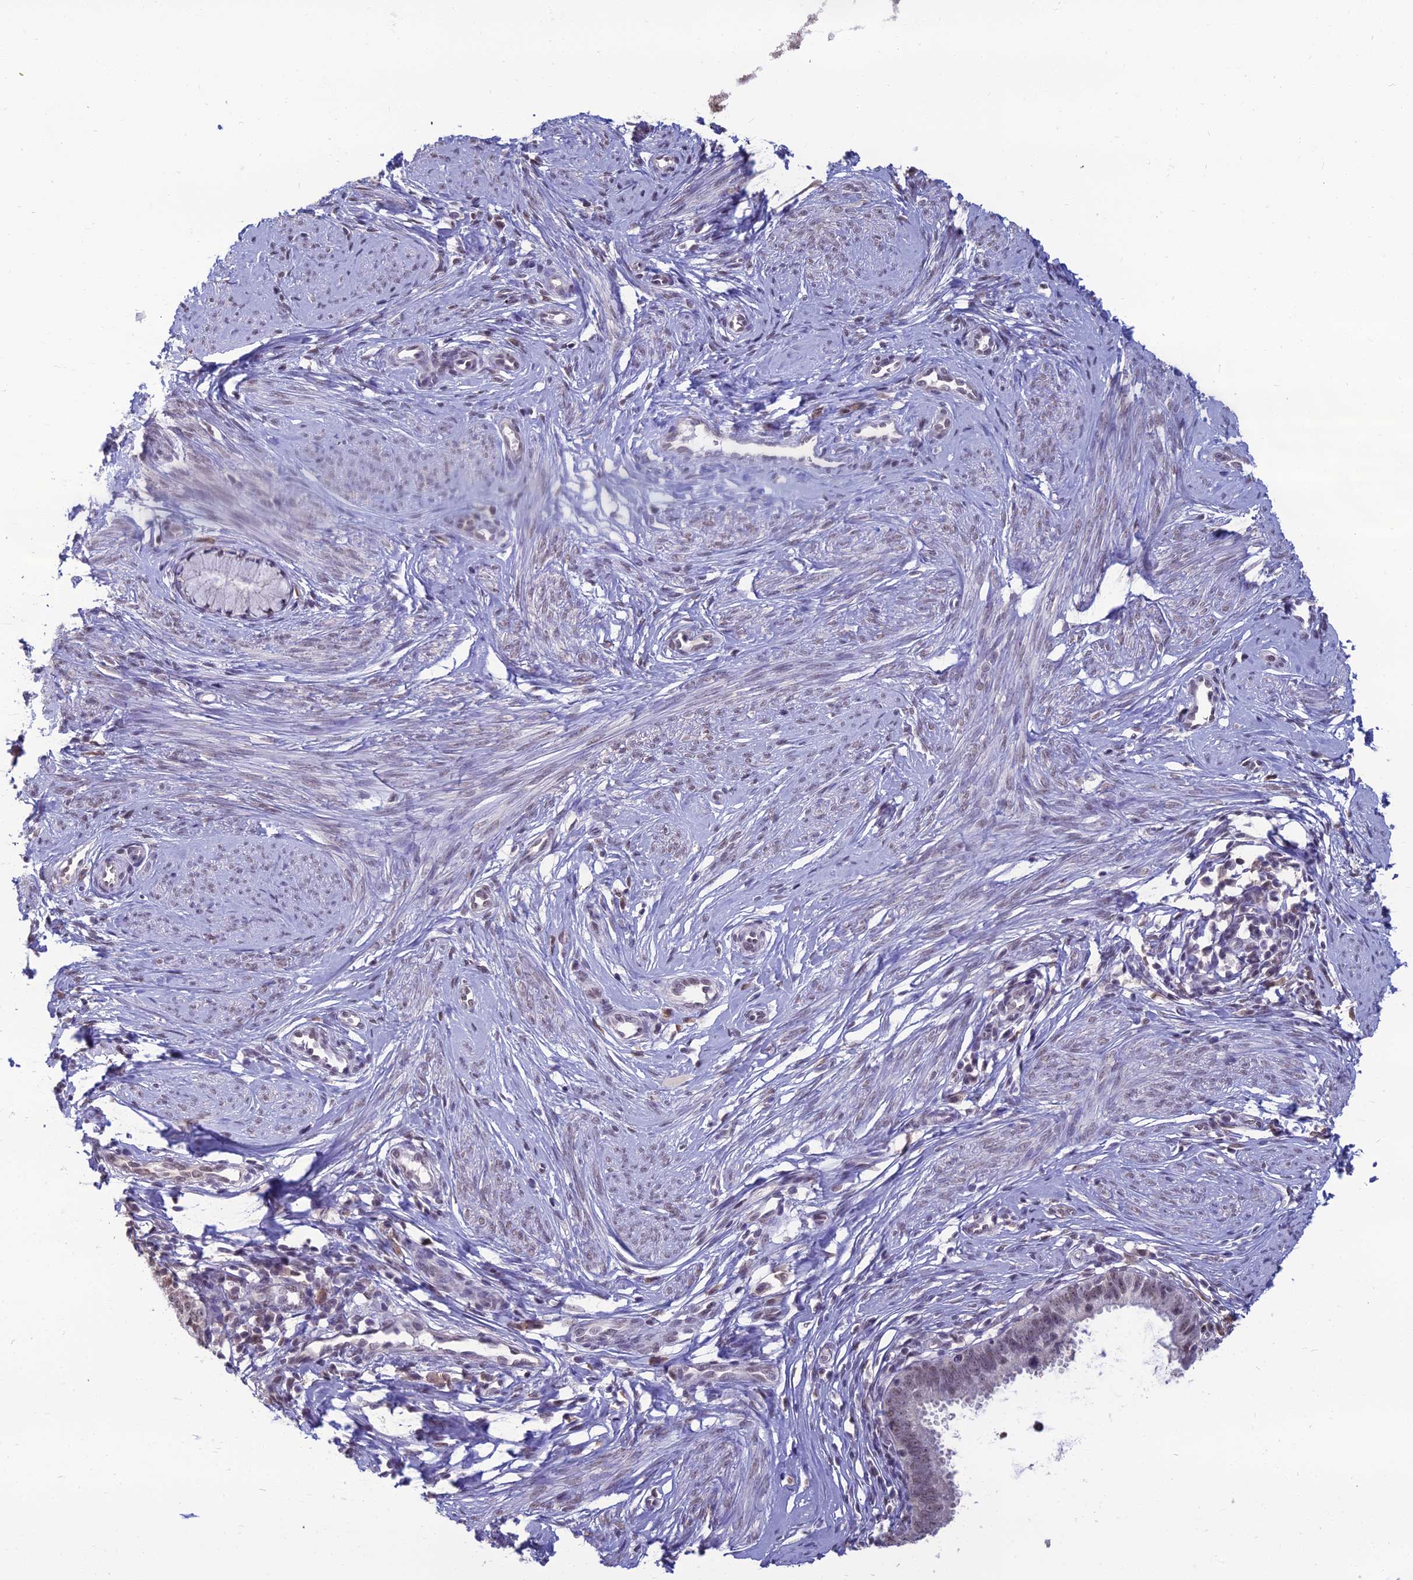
{"staining": {"intensity": "weak", "quantity": "25%-75%", "location": "nuclear"}, "tissue": "cervical cancer", "cell_type": "Tumor cells", "image_type": "cancer", "snomed": [{"axis": "morphology", "description": "Adenocarcinoma, NOS"}, {"axis": "topography", "description": "Cervix"}], "caption": "Adenocarcinoma (cervical) tissue shows weak nuclear positivity in approximately 25%-75% of tumor cells, visualized by immunohistochemistry.", "gene": "SRSF7", "patient": {"sex": "female", "age": 36}}